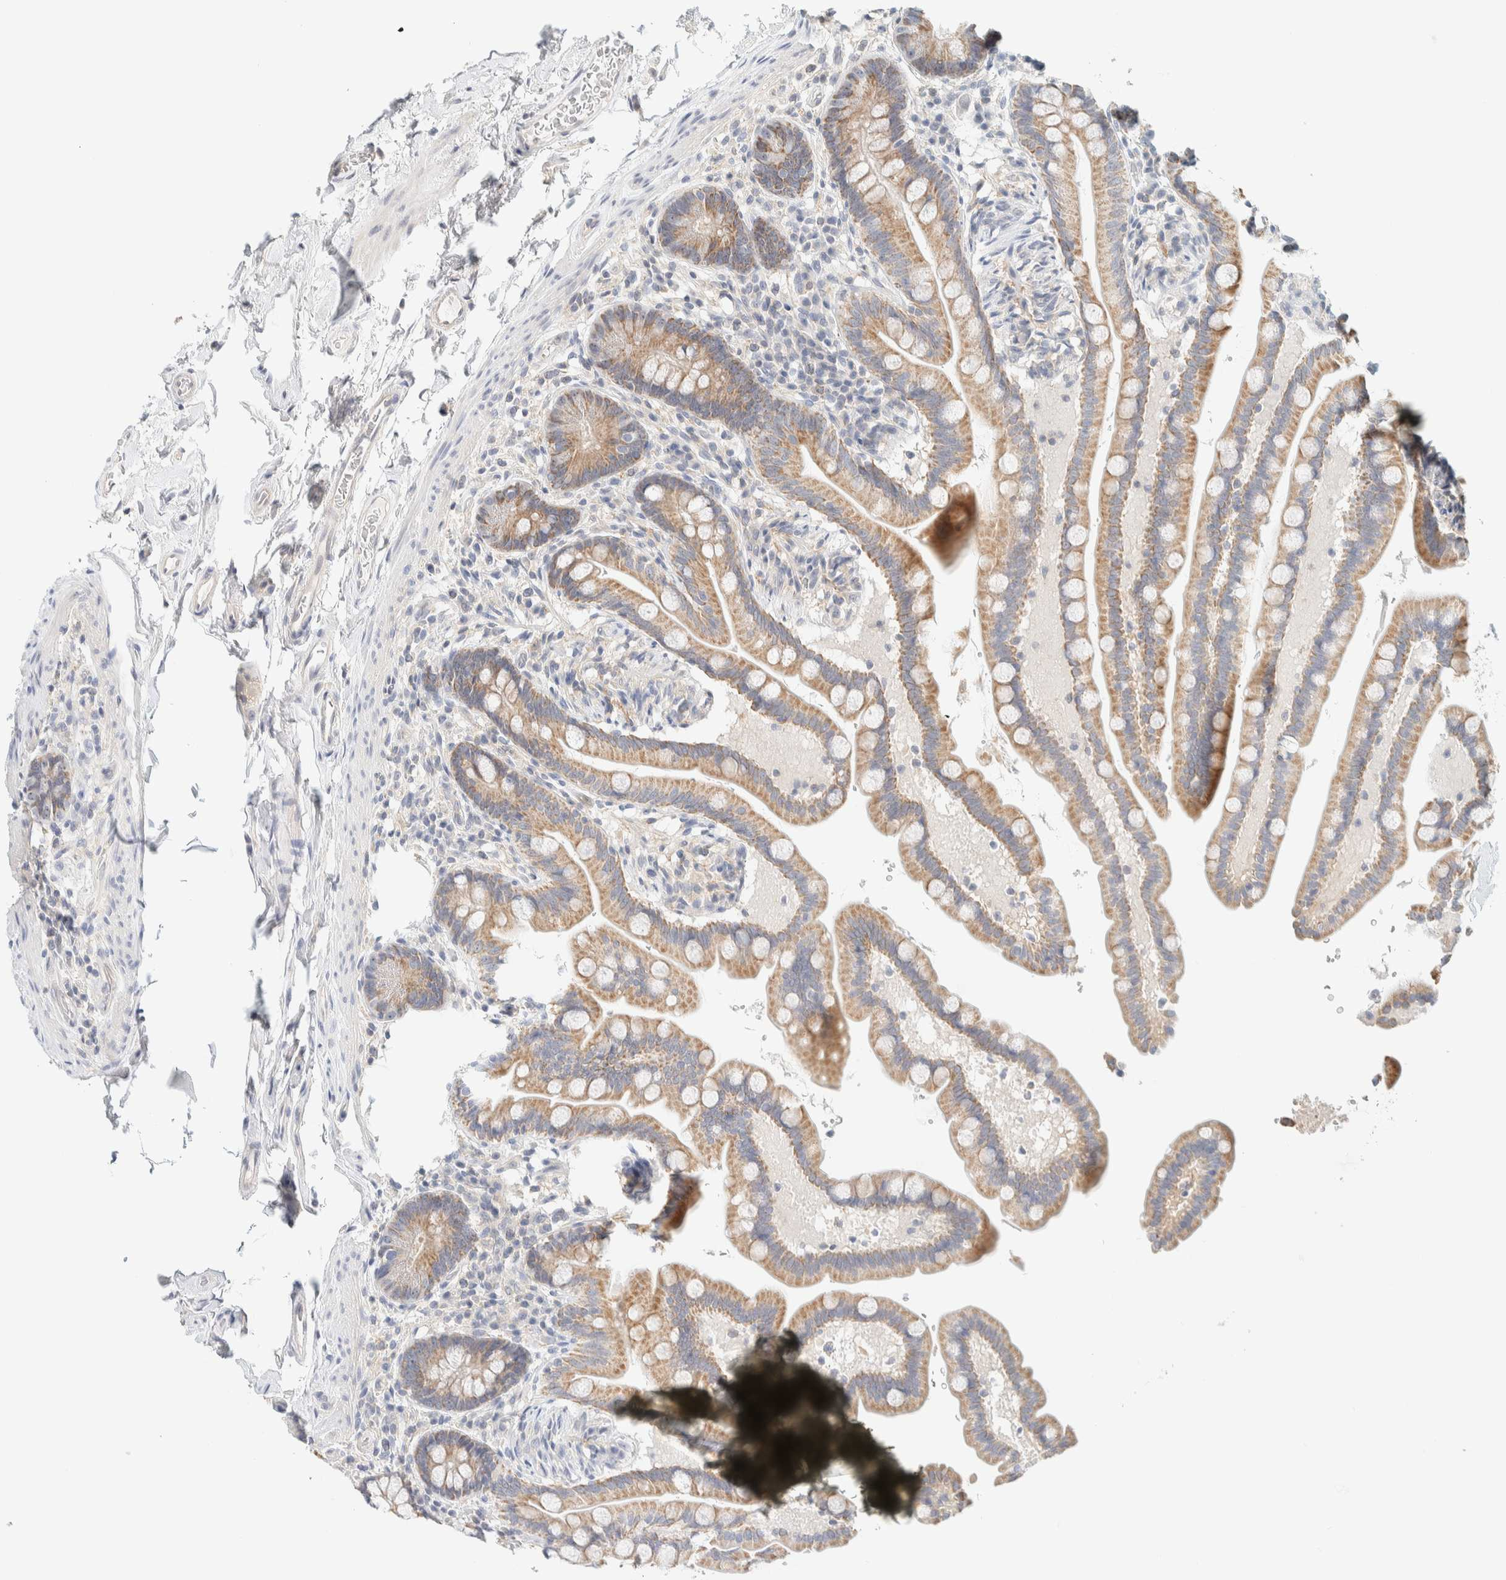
{"staining": {"intensity": "negative", "quantity": "none", "location": "none"}, "tissue": "colon", "cell_type": "Endothelial cells", "image_type": "normal", "snomed": [{"axis": "morphology", "description": "Normal tissue, NOS"}, {"axis": "topography", "description": "Smooth muscle"}, {"axis": "topography", "description": "Colon"}], "caption": "This is an IHC photomicrograph of benign human colon. There is no expression in endothelial cells.", "gene": "NDE1", "patient": {"sex": "male", "age": 73}}